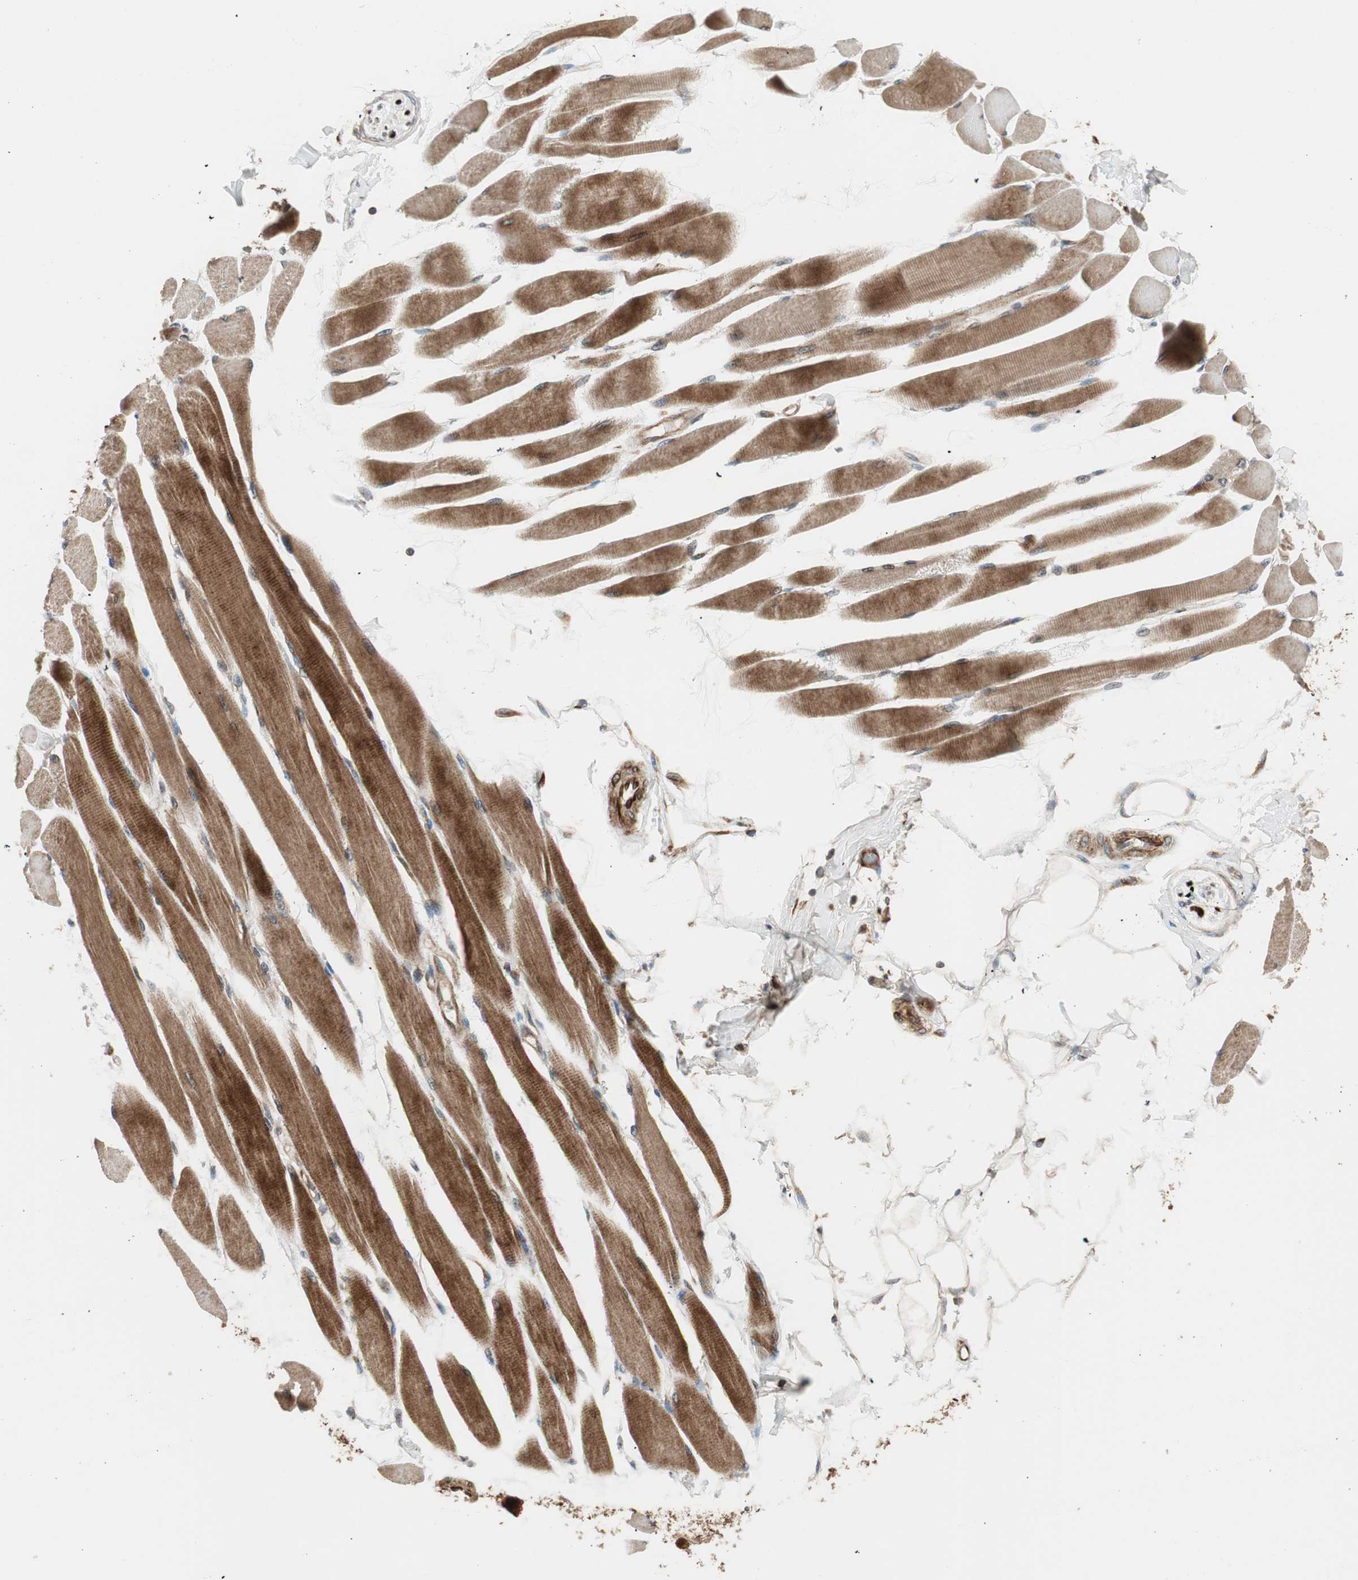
{"staining": {"intensity": "strong", "quantity": ">75%", "location": "cytoplasmic/membranous"}, "tissue": "skeletal muscle", "cell_type": "Myocytes", "image_type": "normal", "snomed": [{"axis": "morphology", "description": "Normal tissue, NOS"}, {"axis": "topography", "description": "Skeletal muscle"}, {"axis": "topography", "description": "Peripheral nerve tissue"}], "caption": "Immunohistochemistry histopathology image of benign skeletal muscle: human skeletal muscle stained using immunohistochemistry exhibits high levels of strong protein expression localized specifically in the cytoplasmic/membranous of myocytes, appearing as a cytoplasmic/membranous brown color.", "gene": "PPP2R5E", "patient": {"sex": "female", "age": 84}}